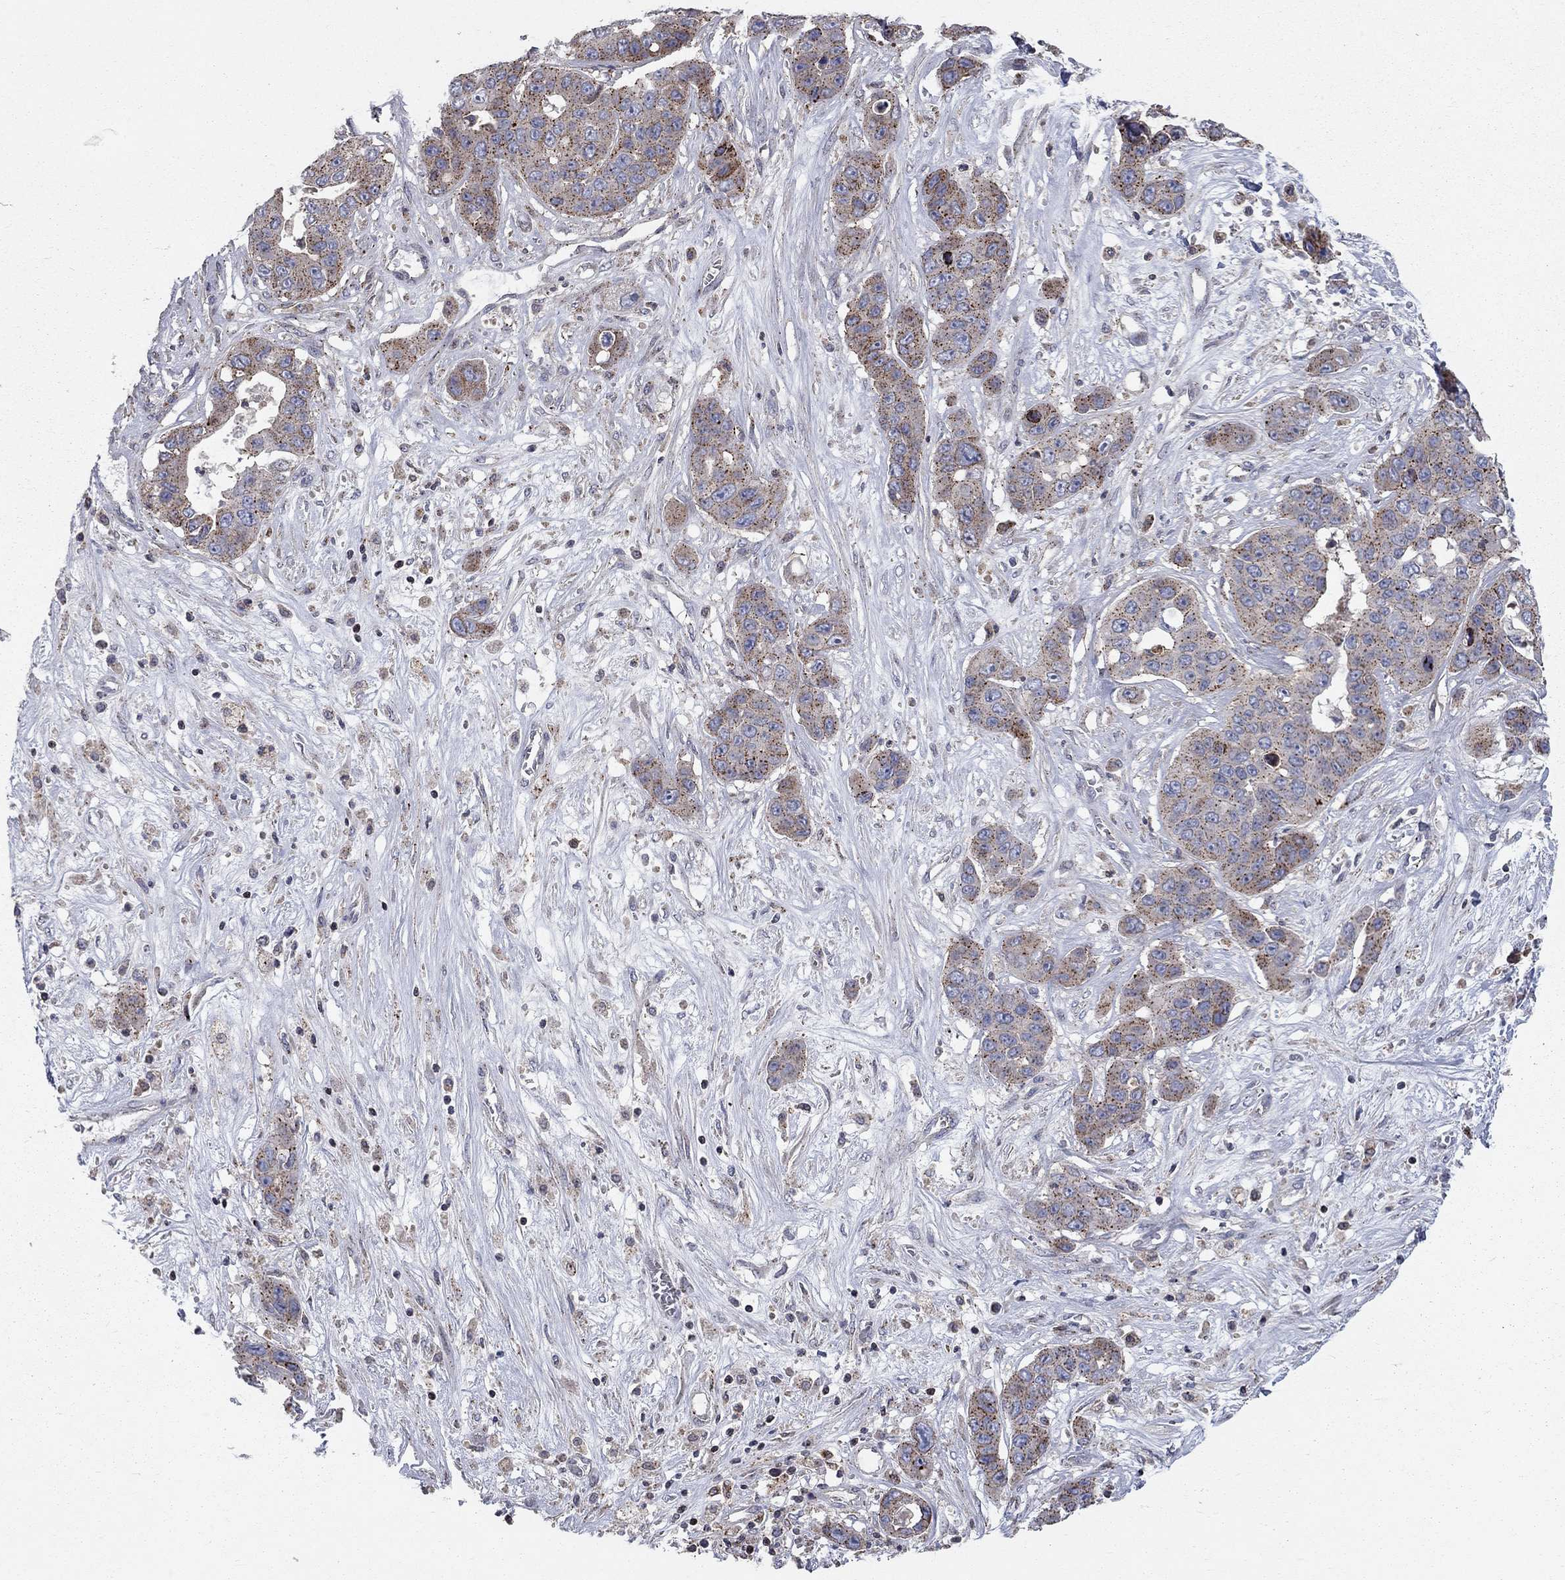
{"staining": {"intensity": "strong", "quantity": ">75%", "location": "cytoplasmic/membranous"}, "tissue": "liver cancer", "cell_type": "Tumor cells", "image_type": "cancer", "snomed": [{"axis": "morphology", "description": "Cholangiocarcinoma"}, {"axis": "topography", "description": "Liver"}], "caption": "About >75% of tumor cells in cholangiocarcinoma (liver) demonstrate strong cytoplasmic/membranous protein staining as visualized by brown immunohistochemical staining.", "gene": "ERN2", "patient": {"sex": "female", "age": 52}}